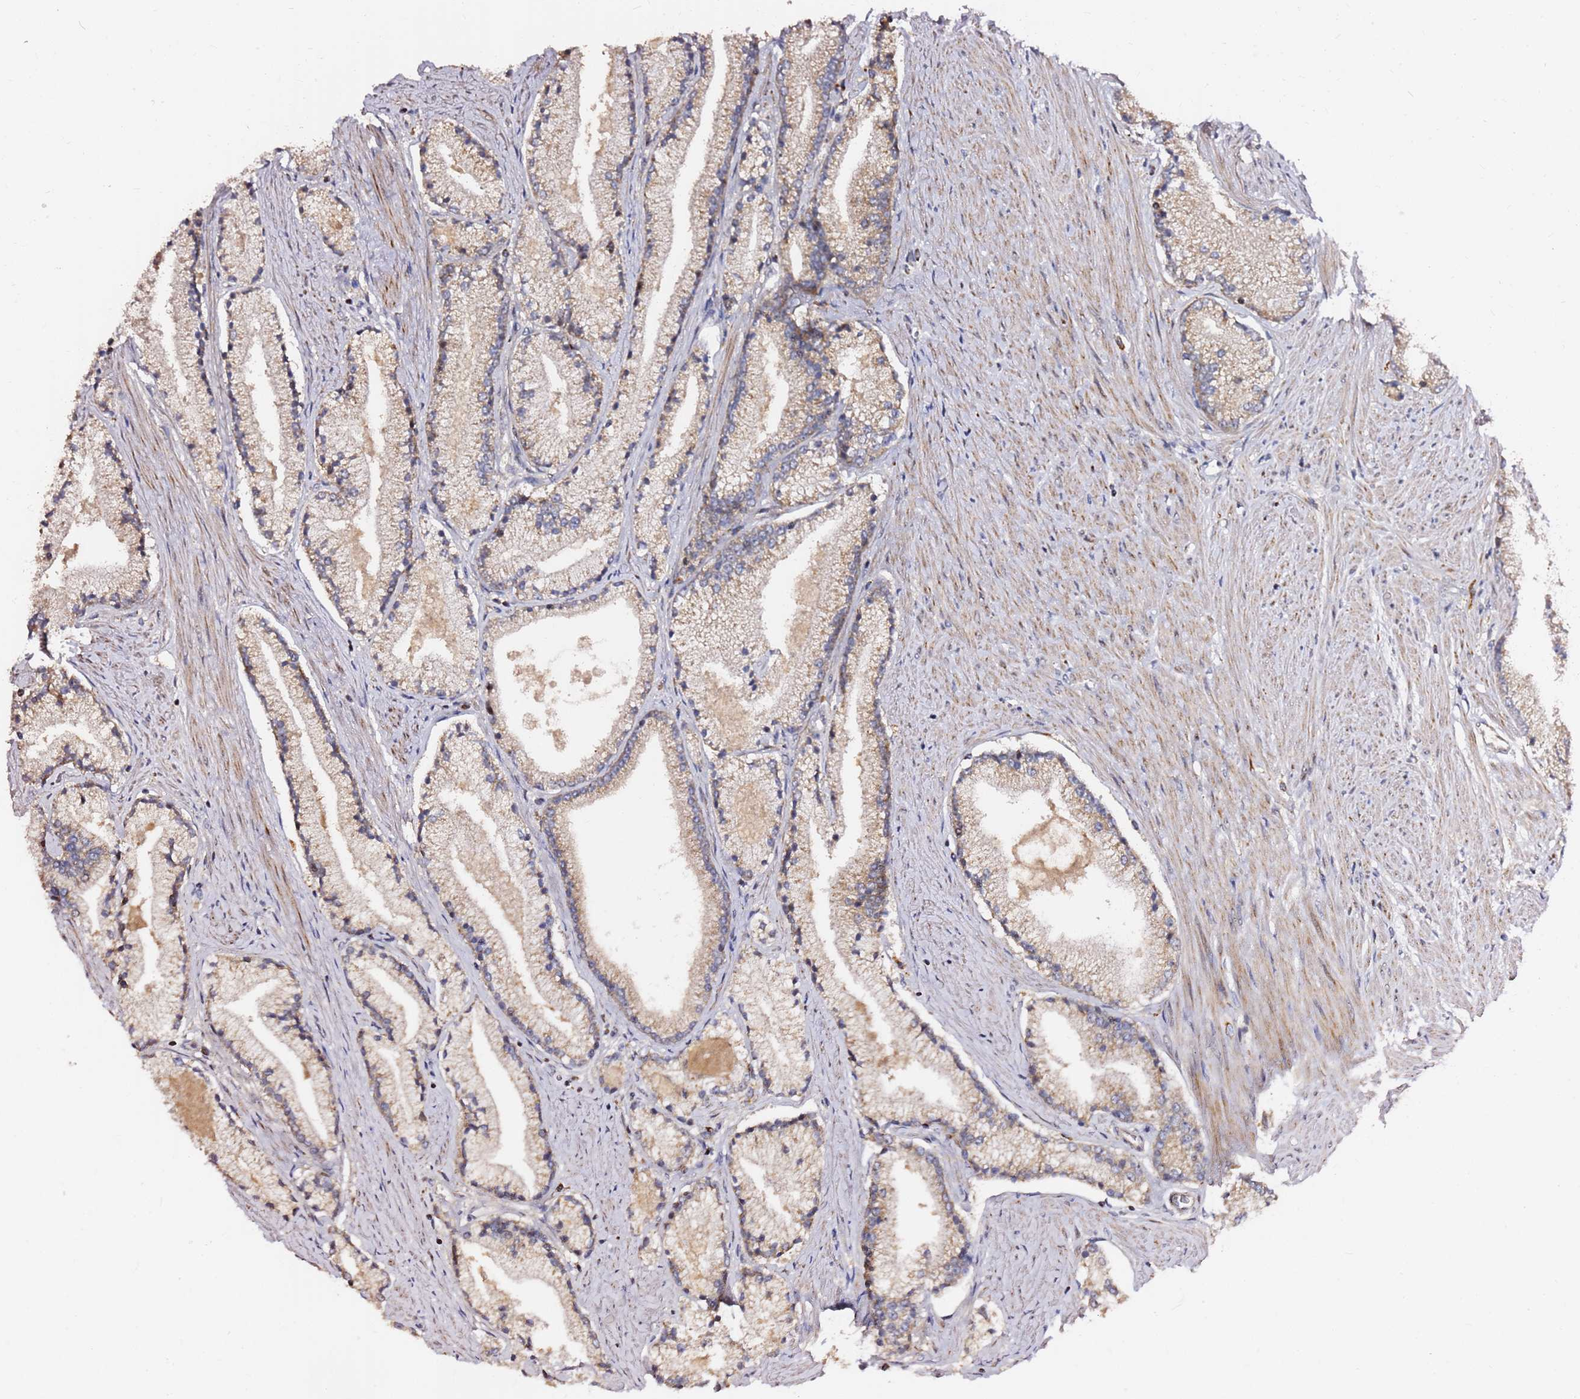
{"staining": {"intensity": "moderate", "quantity": ">75%", "location": "cytoplasmic/membranous"}, "tissue": "prostate cancer", "cell_type": "Tumor cells", "image_type": "cancer", "snomed": [{"axis": "morphology", "description": "Adenocarcinoma, High grade"}, {"axis": "topography", "description": "Prostate"}], "caption": "DAB immunohistochemical staining of human prostate cancer reveals moderate cytoplasmic/membranous protein positivity in approximately >75% of tumor cells.", "gene": "KIF25", "patient": {"sex": "male", "age": 67}}